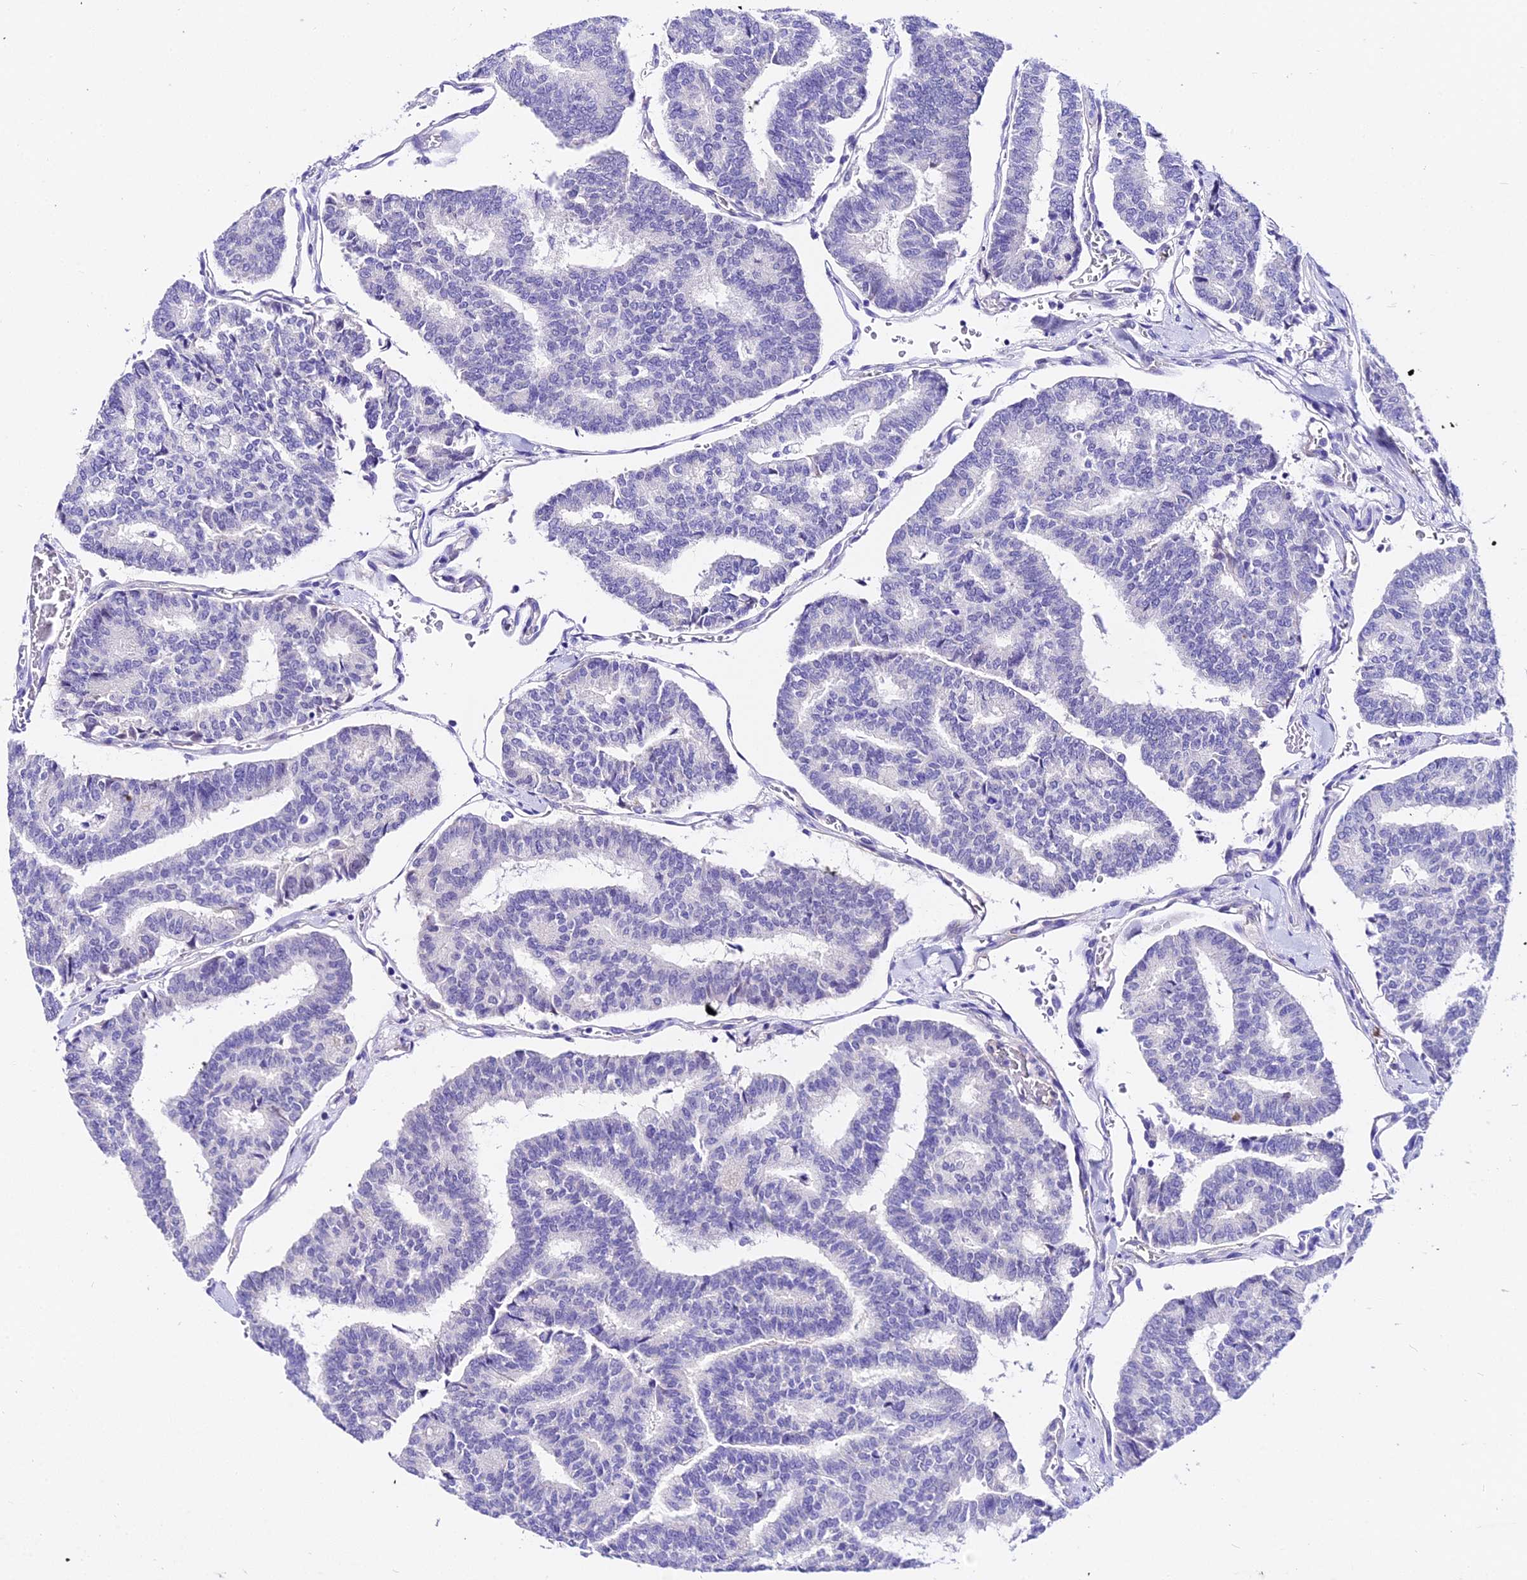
{"staining": {"intensity": "negative", "quantity": "none", "location": "none"}, "tissue": "thyroid cancer", "cell_type": "Tumor cells", "image_type": "cancer", "snomed": [{"axis": "morphology", "description": "Papillary adenocarcinoma, NOS"}, {"axis": "topography", "description": "Thyroid gland"}], "caption": "This is an IHC histopathology image of human papillary adenocarcinoma (thyroid). There is no staining in tumor cells.", "gene": "DEFB106A", "patient": {"sex": "female", "age": 35}}